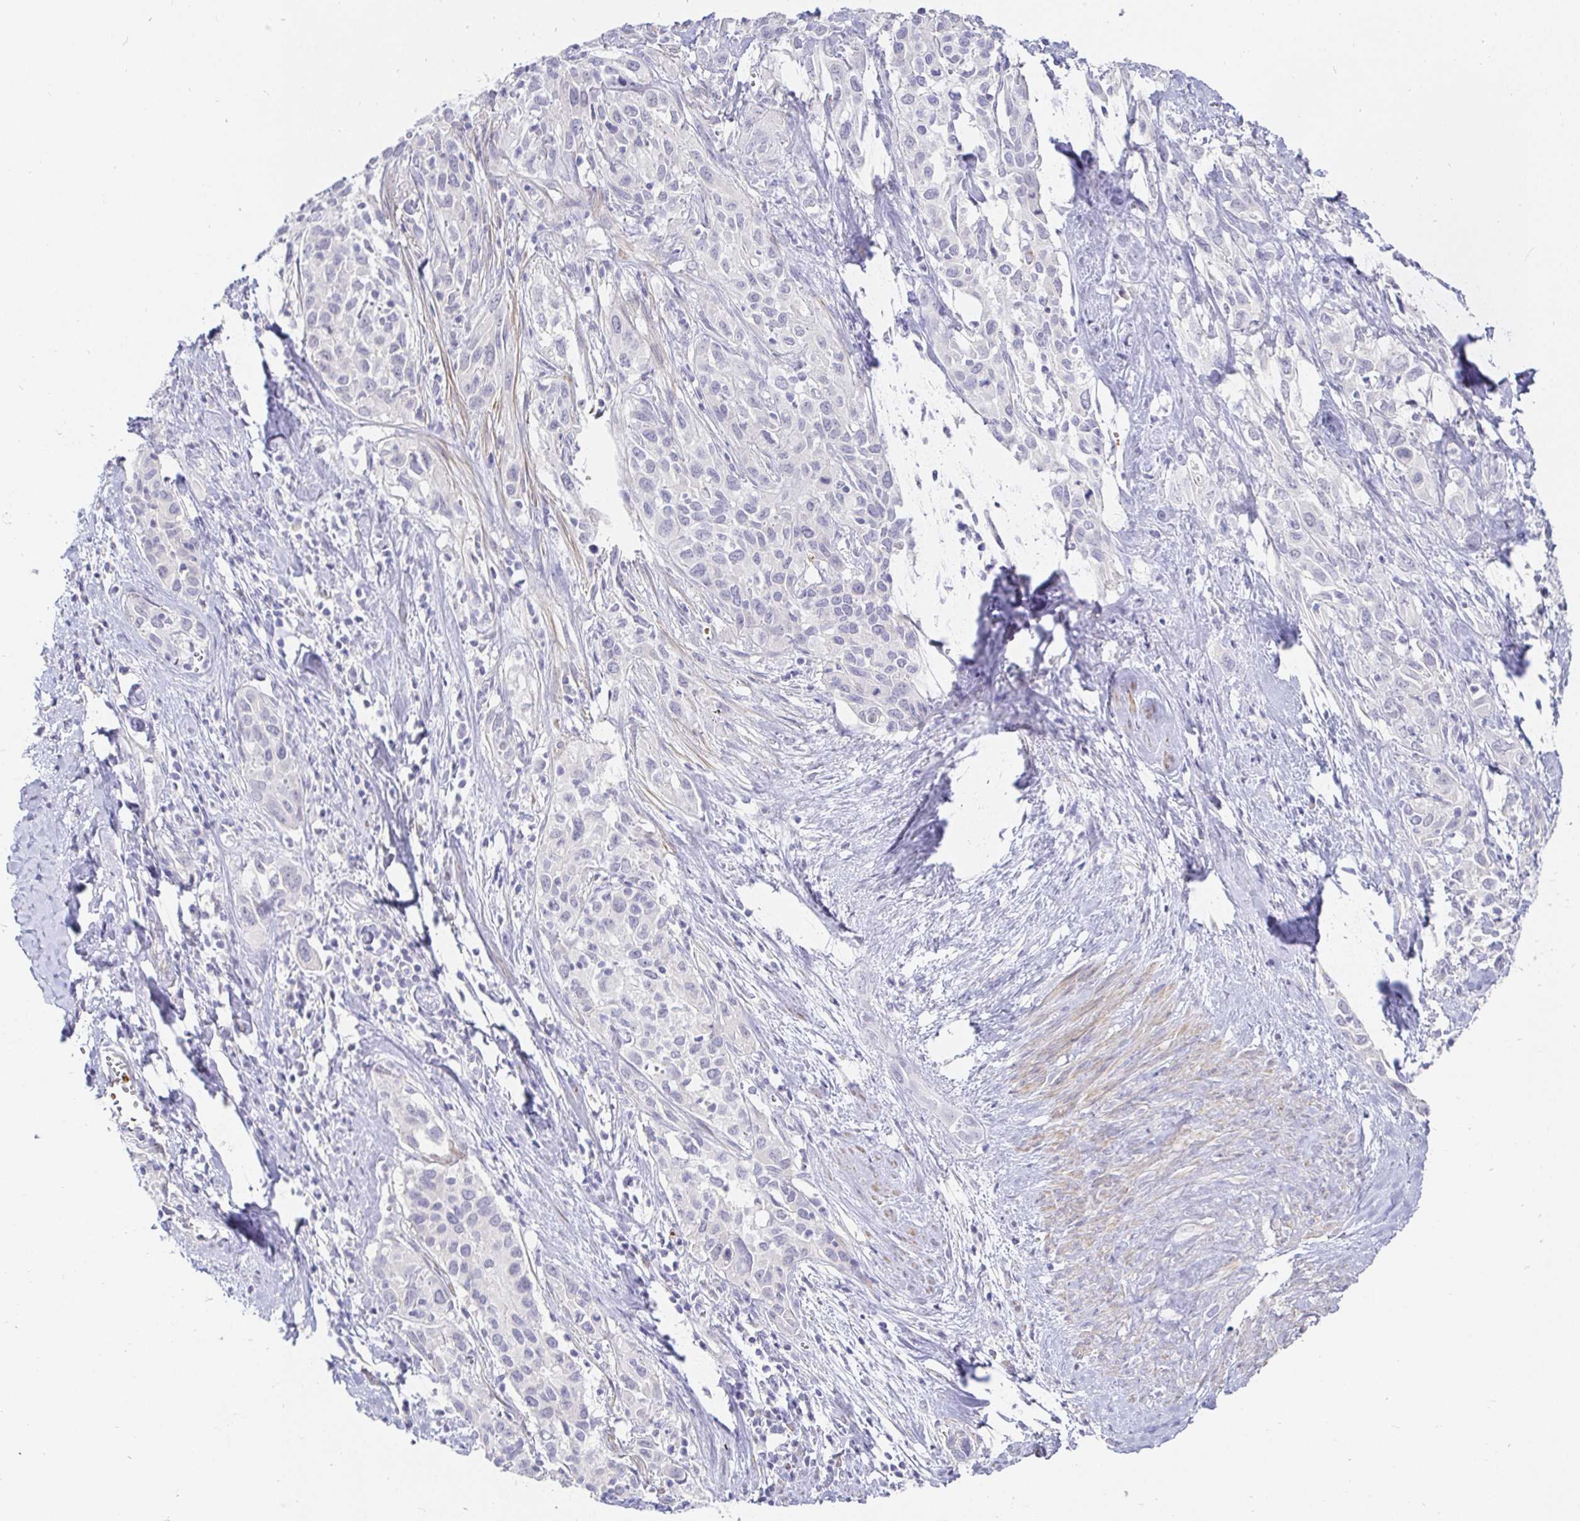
{"staining": {"intensity": "negative", "quantity": "none", "location": "none"}, "tissue": "cervical cancer", "cell_type": "Tumor cells", "image_type": "cancer", "snomed": [{"axis": "morphology", "description": "Squamous cell carcinoma, NOS"}, {"axis": "topography", "description": "Cervix"}], "caption": "This is an IHC image of cervical cancer. There is no positivity in tumor cells.", "gene": "FGF21", "patient": {"sex": "female", "age": 51}}